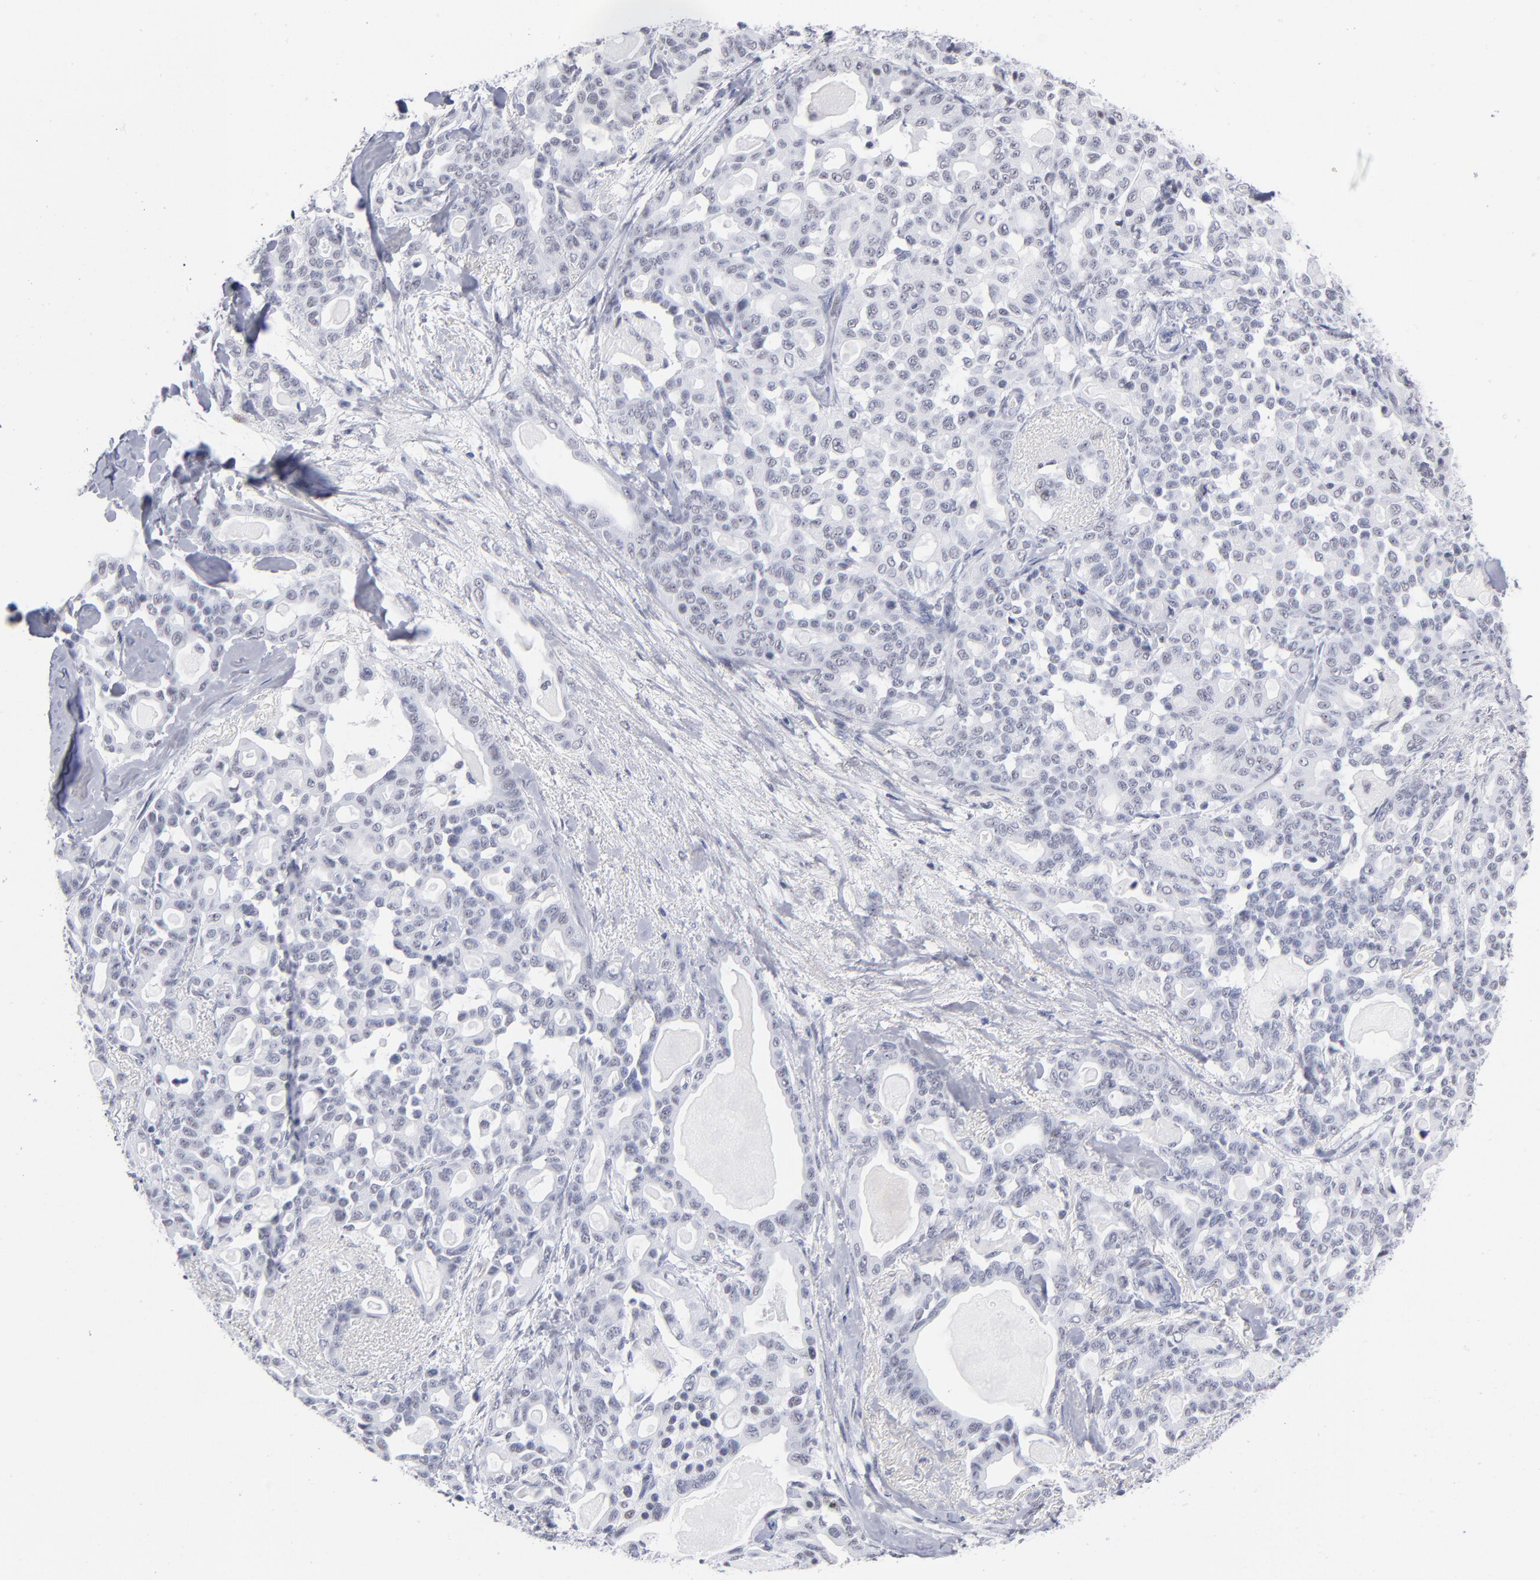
{"staining": {"intensity": "negative", "quantity": "none", "location": "none"}, "tissue": "pancreatic cancer", "cell_type": "Tumor cells", "image_type": "cancer", "snomed": [{"axis": "morphology", "description": "Adenocarcinoma, NOS"}, {"axis": "topography", "description": "Pancreas"}], "caption": "DAB (3,3'-diaminobenzidine) immunohistochemical staining of pancreatic adenocarcinoma shows no significant positivity in tumor cells.", "gene": "SNRPB", "patient": {"sex": "male", "age": 63}}